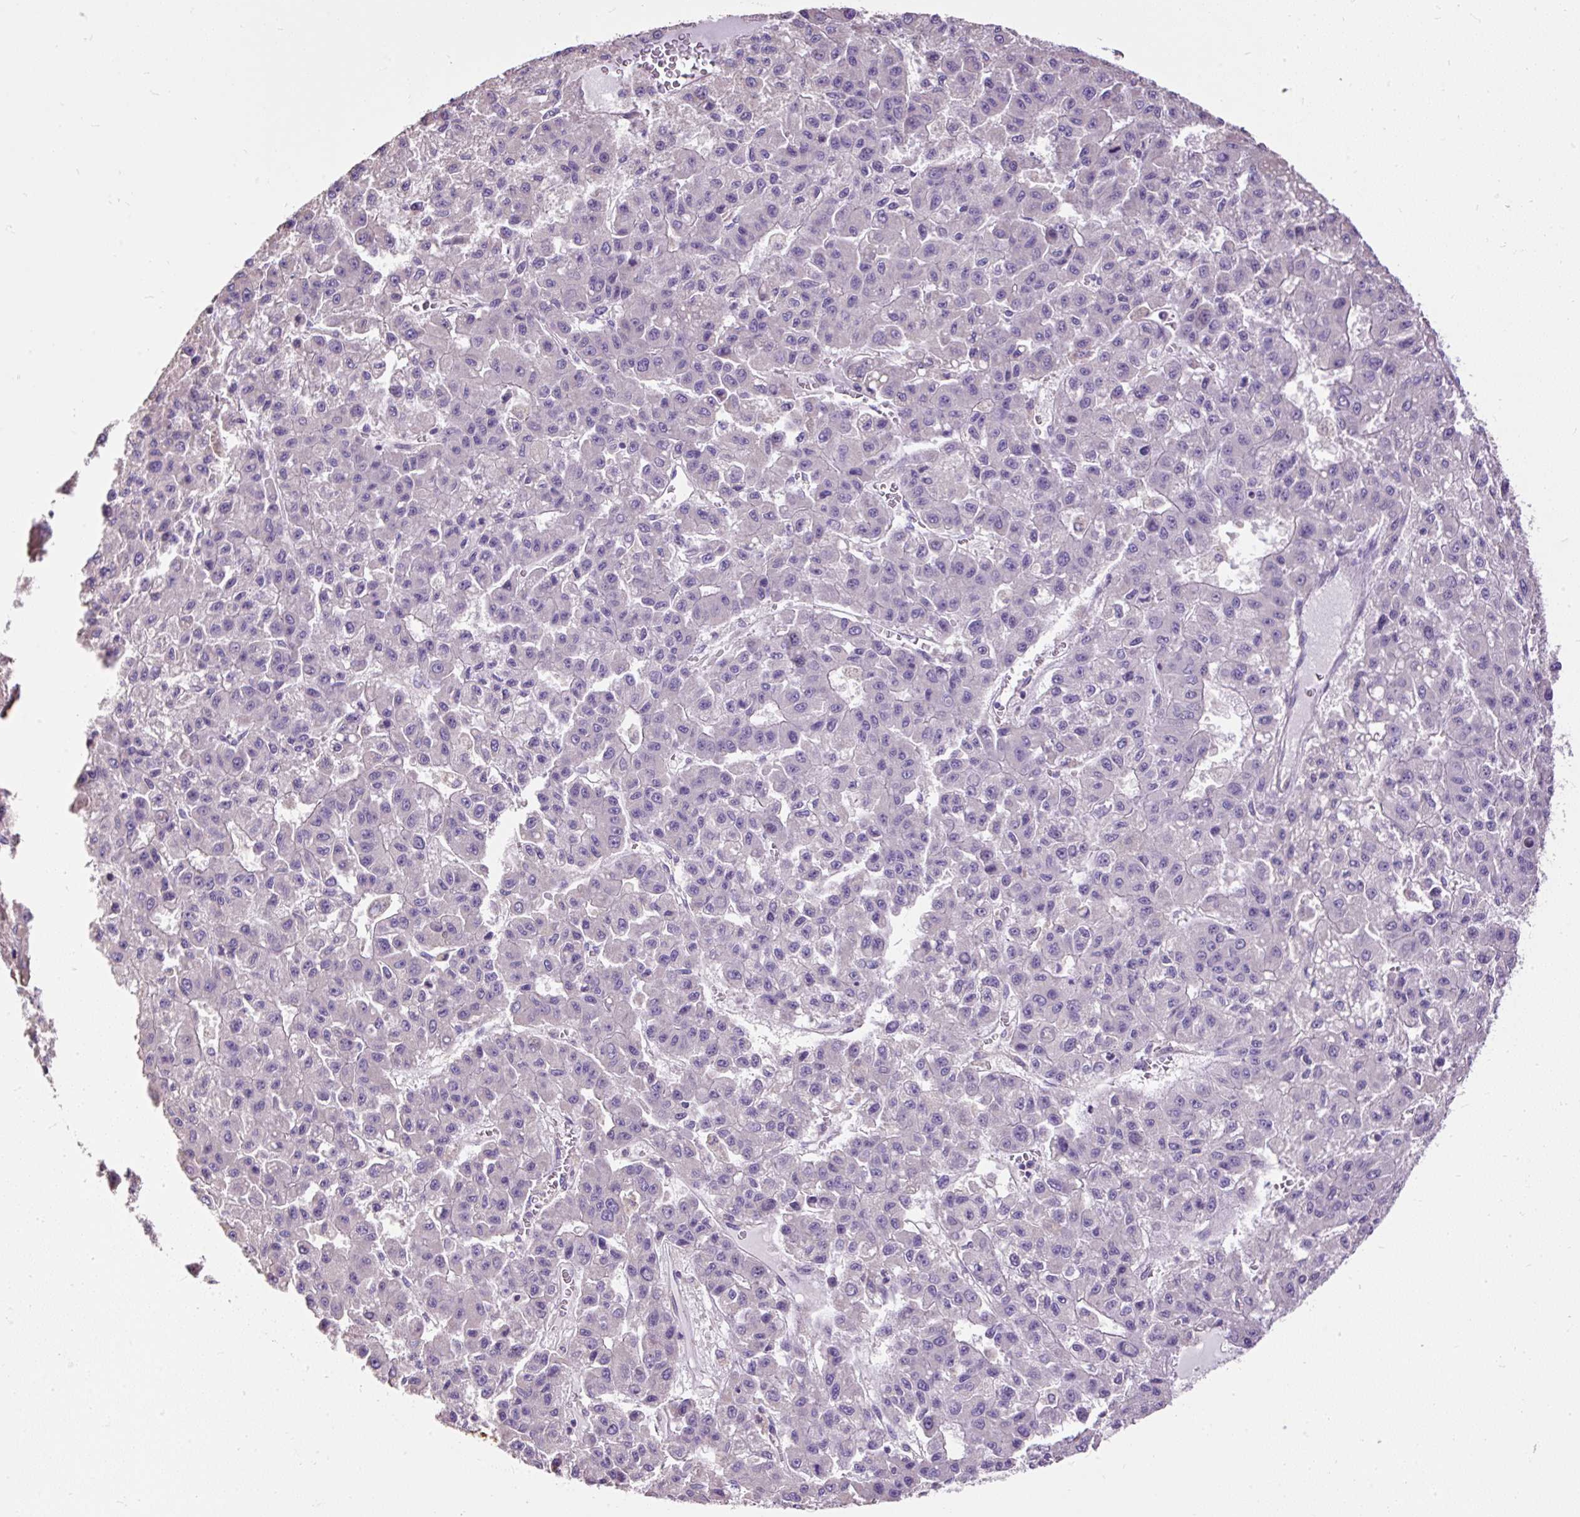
{"staining": {"intensity": "negative", "quantity": "none", "location": "none"}, "tissue": "liver cancer", "cell_type": "Tumor cells", "image_type": "cancer", "snomed": [{"axis": "morphology", "description": "Carcinoma, Hepatocellular, NOS"}, {"axis": "topography", "description": "Liver"}], "caption": "An image of liver hepatocellular carcinoma stained for a protein reveals no brown staining in tumor cells. Nuclei are stained in blue.", "gene": "PDIA2", "patient": {"sex": "male", "age": 70}}